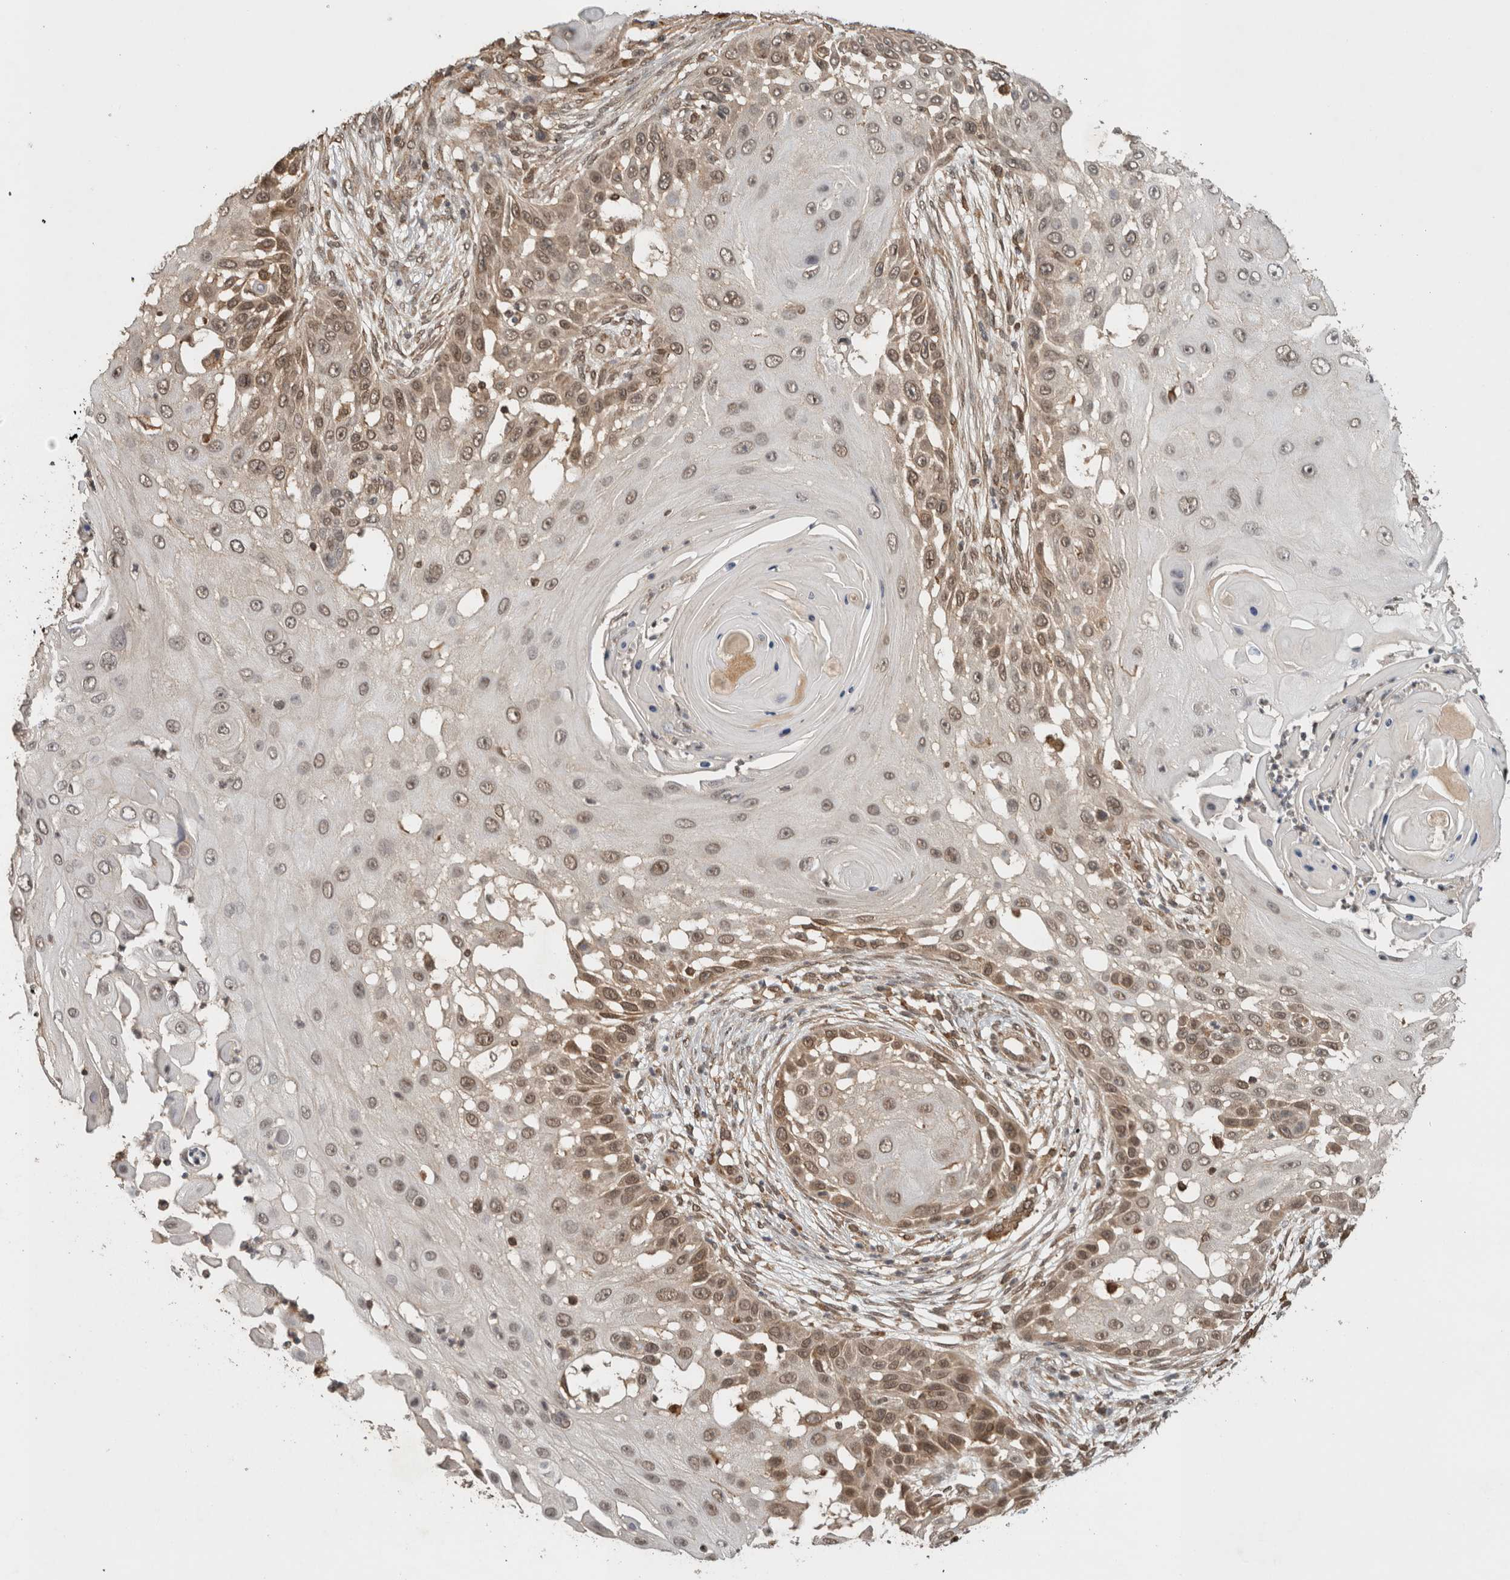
{"staining": {"intensity": "moderate", "quantity": ">75%", "location": "nuclear"}, "tissue": "skin cancer", "cell_type": "Tumor cells", "image_type": "cancer", "snomed": [{"axis": "morphology", "description": "Squamous cell carcinoma, NOS"}, {"axis": "topography", "description": "Skin"}], "caption": "There is medium levels of moderate nuclear expression in tumor cells of skin cancer (squamous cell carcinoma), as demonstrated by immunohistochemical staining (brown color).", "gene": "C1orf21", "patient": {"sex": "female", "age": 44}}